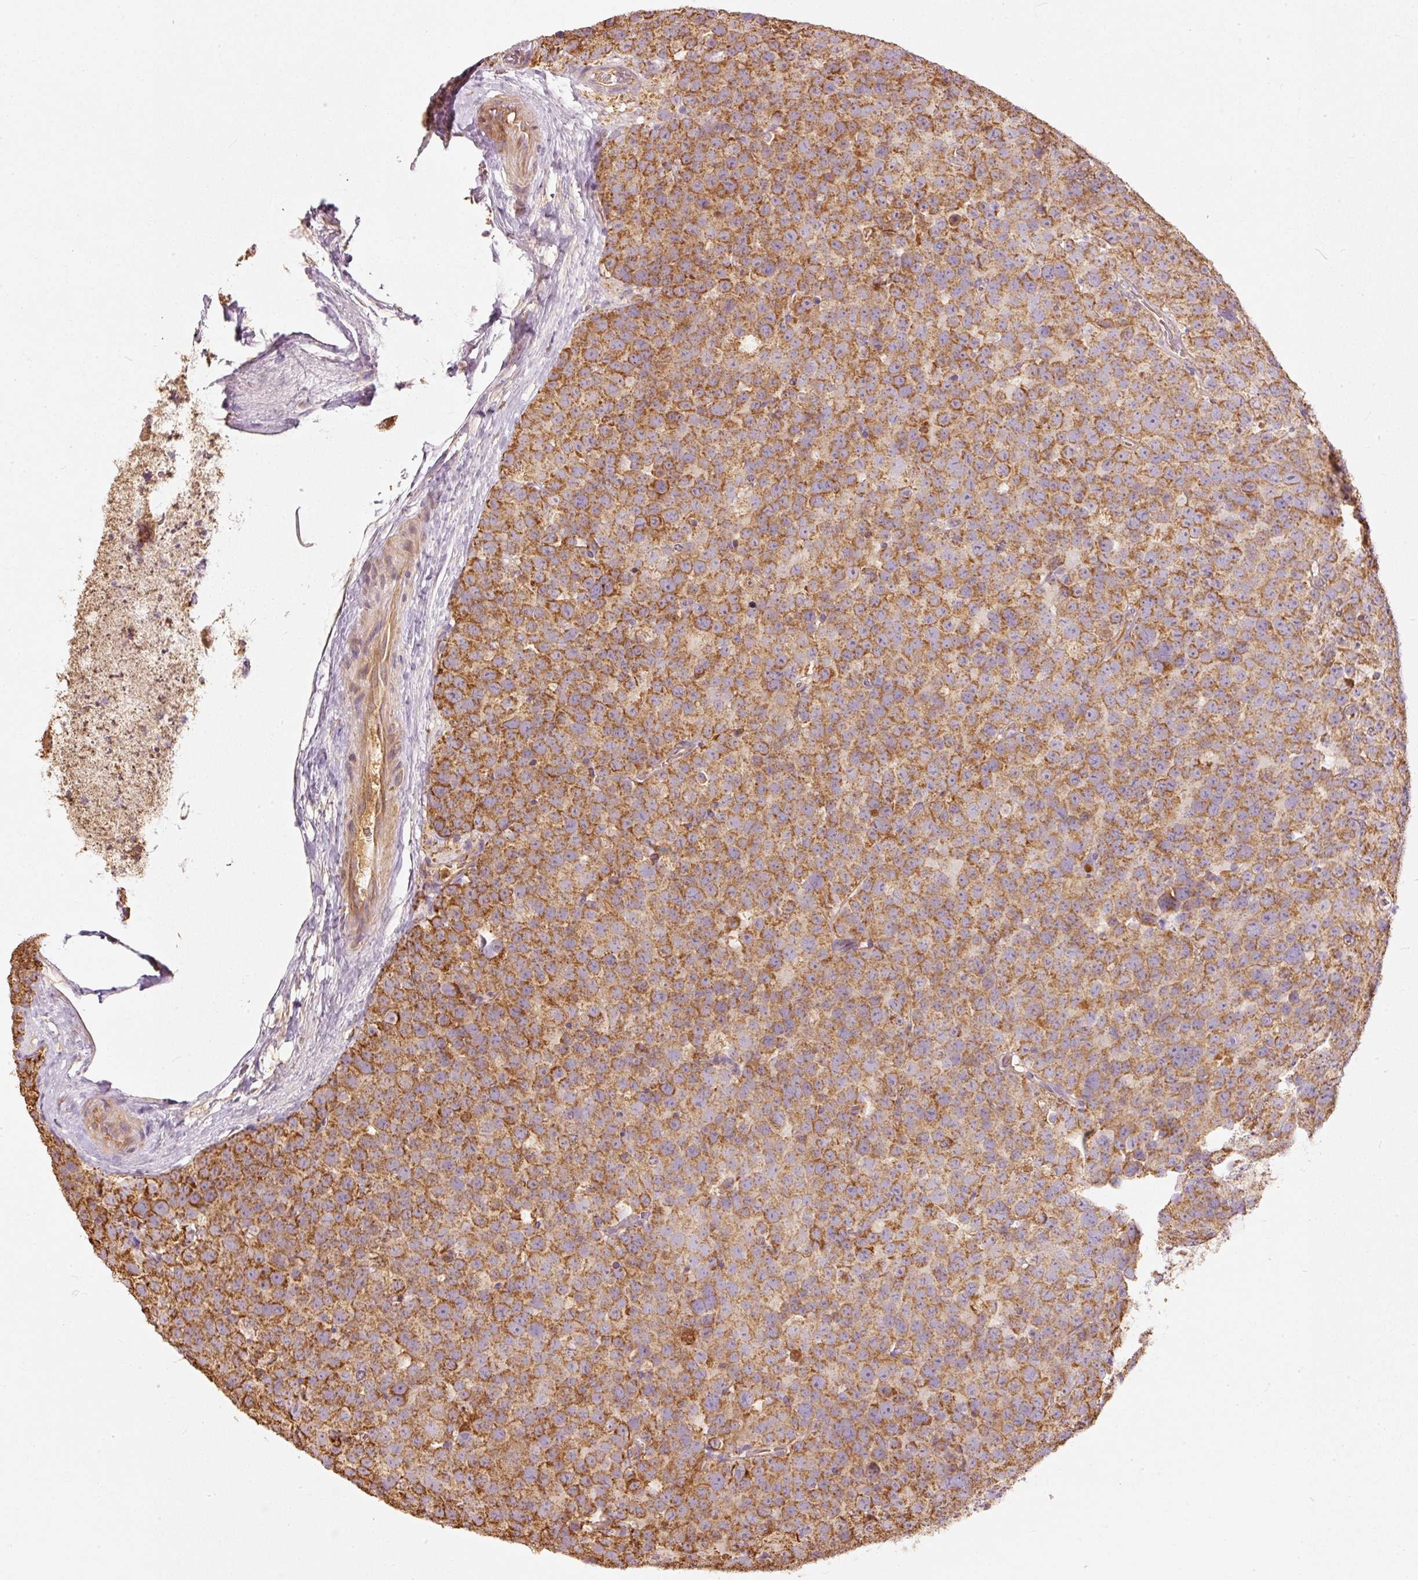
{"staining": {"intensity": "moderate", "quantity": ">75%", "location": "cytoplasmic/membranous"}, "tissue": "testis cancer", "cell_type": "Tumor cells", "image_type": "cancer", "snomed": [{"axis": "morphology", "description": "Seminoma, NOS"}, {"axis": "topography", "description": "Testis"}], "caption": "This is an image of immunohistochemistry staining of testis cancer (seminoma), which shows moderate staining in the cytoplasmic/membranous of tumor cells.", "gene": "PSENEN", "patient": {"sex": "male", "age": 71}}